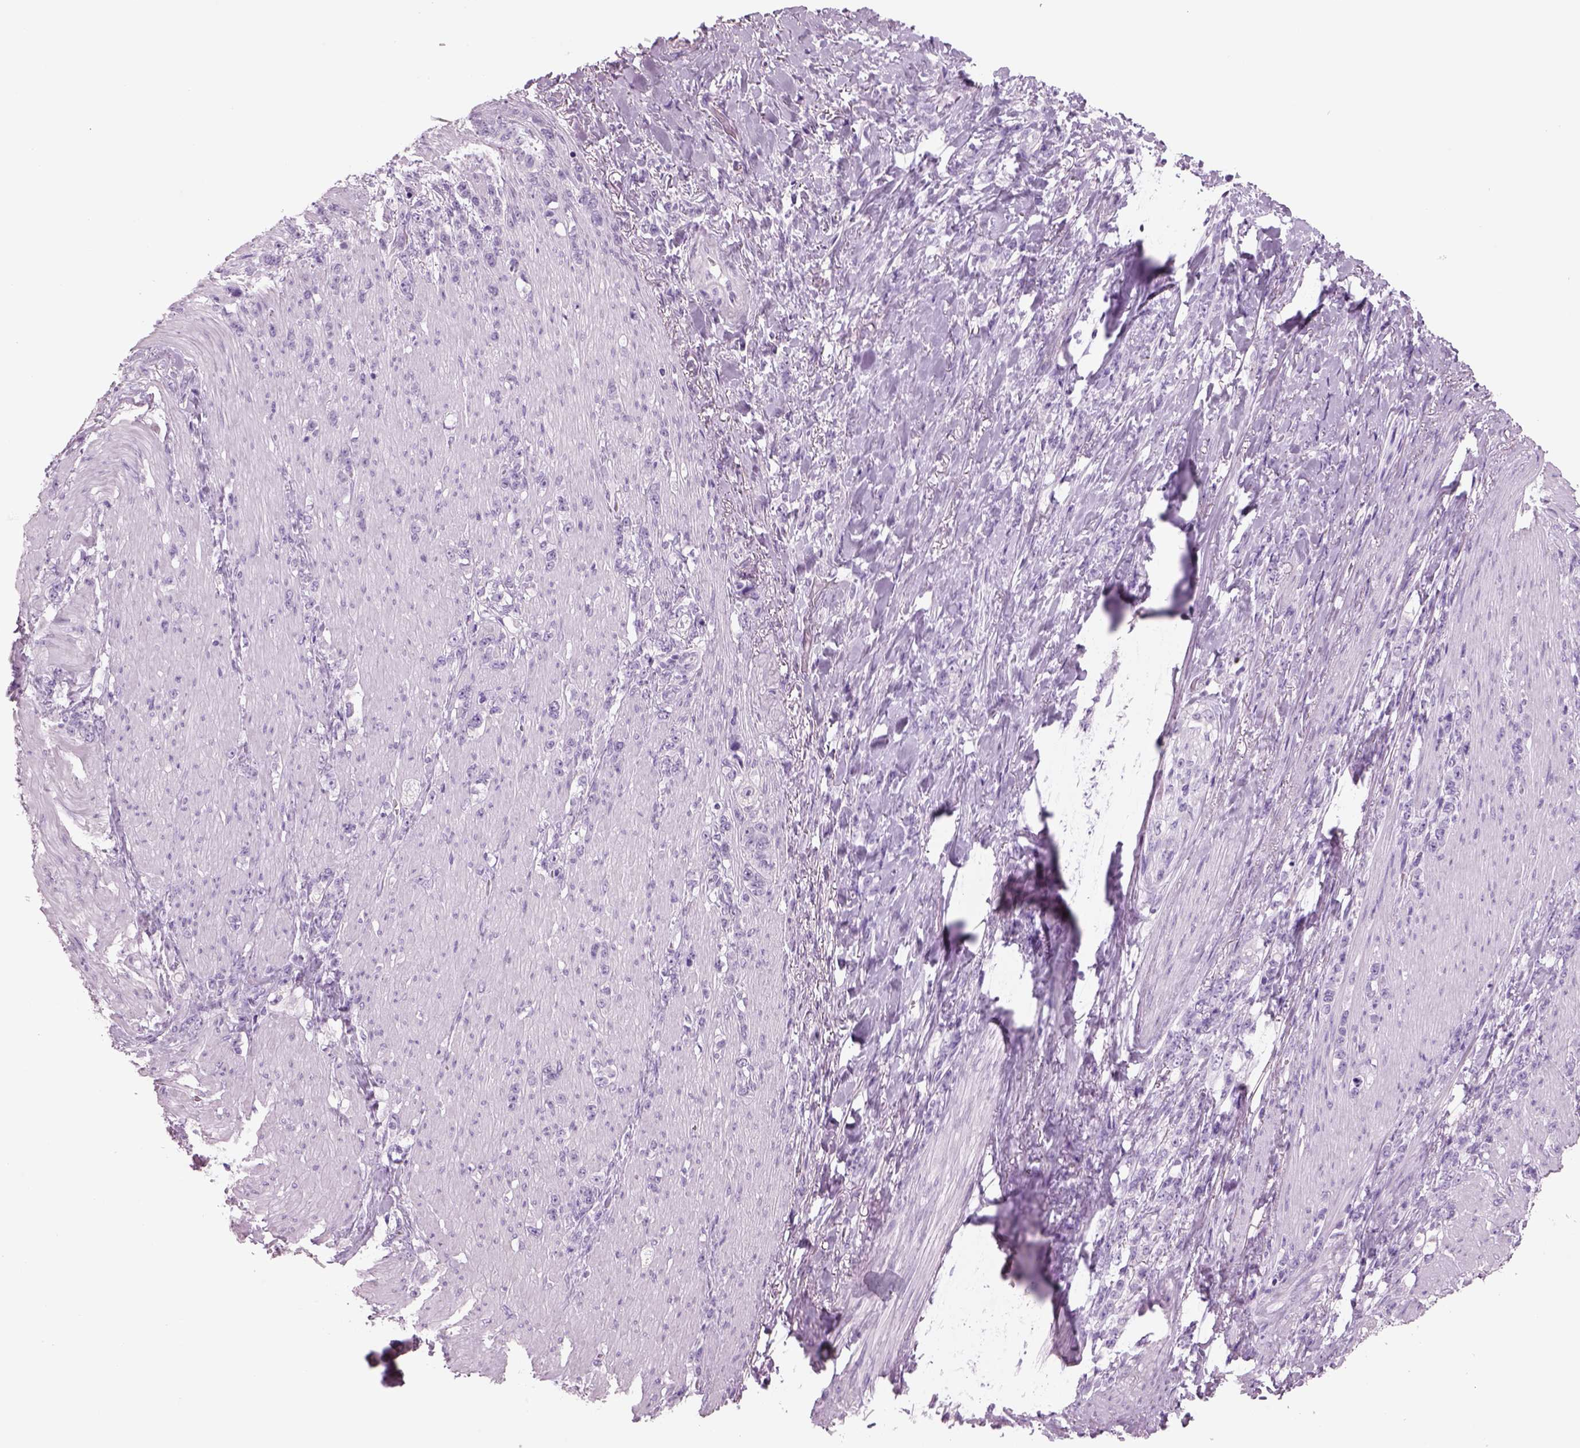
{"staining": {"intensity": "negative", "quantity": "none", "location": "none"}, "tissue": "stomach cancer", "cell_type": "Tumor cells", "image_type": "cancer", "snomed": [{"axis": "morphology", "description": "Adenocarcinoma, NOS"}, {"axis": "topography", "description": "Stomach, lower"}], "caption": "Immunohistochemistry photomicrograph of adenocarcinoma (stomach) stained for a protein (brown), which reveals no expression in tumor cells. (Immunohistochemistry, brightfield microscopy, high magnification).", "gene": "RHO", "patient": {"sex": "male", "age": 88}}